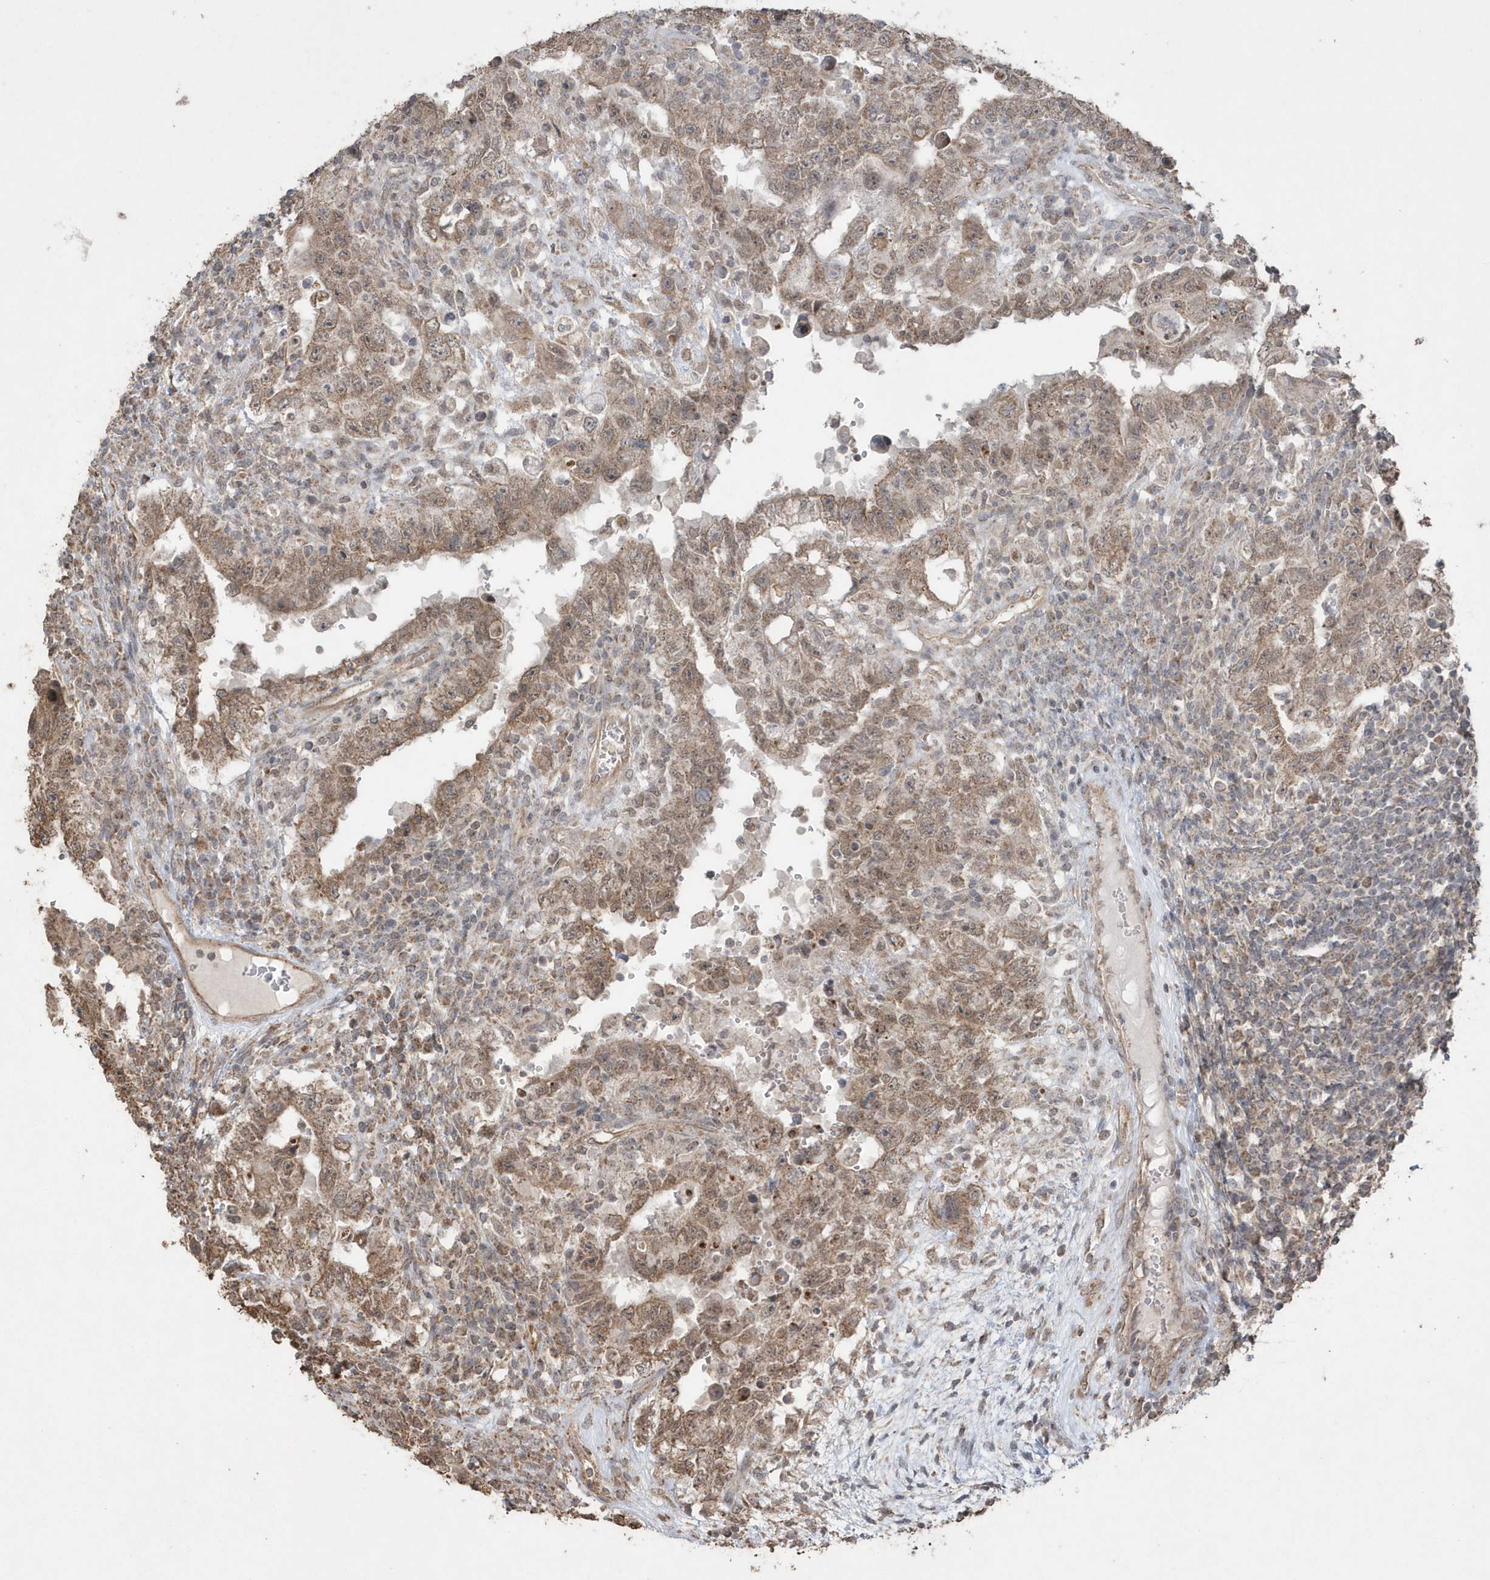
{"staining": {"intensity": "moderate", "quantity": ">75%", "location": "cytoplasmic/membranous"}, "tissue": "testis cancer", "cell_type": "Tumor cells", "image_type": "cancer", "snomed": [{"axis": "morphology", "description": "Carcinoma, Embryonal, NOS"}, {"axis": "topography", "description": "Testis"}], "caption": "Immunohistochemistry image of neoplastic tissue: testis cancer stained using immunohistochemistry exhibits medium levels of moderate protein expression localized specifically in the cytoplasmic/membranous of tumor cells, appearing as a cytoplasmic/membranous brown color.", "gene": "PAXBP1", "patient": {"sex": "male", "age": 26}}